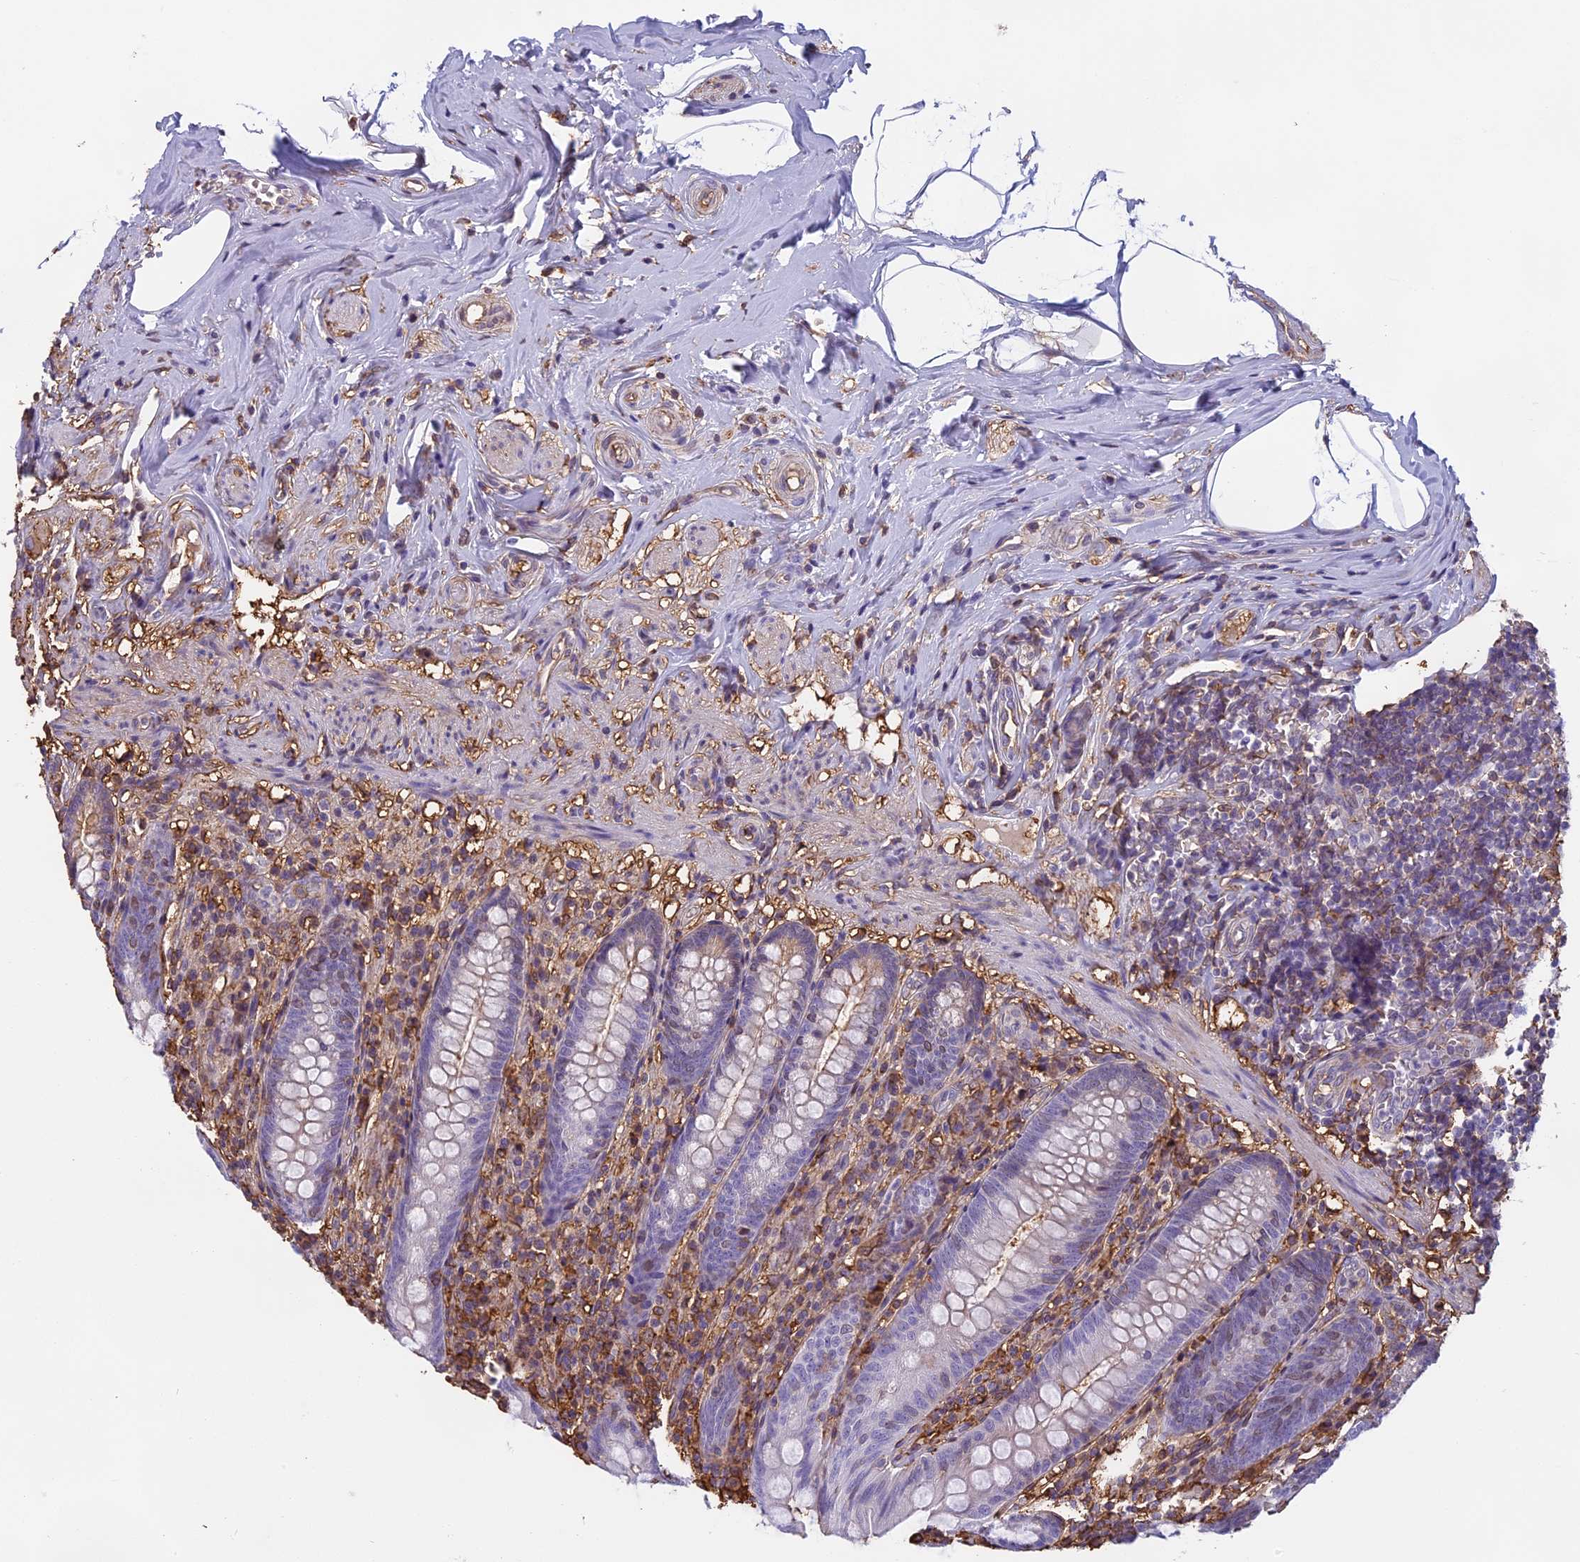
{"staining": {"intensity": "negative", "quantity": "none", "location": "none"}, "tissue": "appendix", "cell_type": "Glandular cells", "image_type": "normal", "snomed": [{"axis": "morphology", "description": "Normal tissue, NOS"}, {"axis": "topography", "description": "Appendix"}], "caption": "Immunohistochemistry photomicrograph of benign appendix: appendix stained with DAB (3,3'-diaminobenzidine) displays no significant protein staining in glandular cells.", "gene": "TMEM255B", "patient": {"sex": "male", "age": 55}}